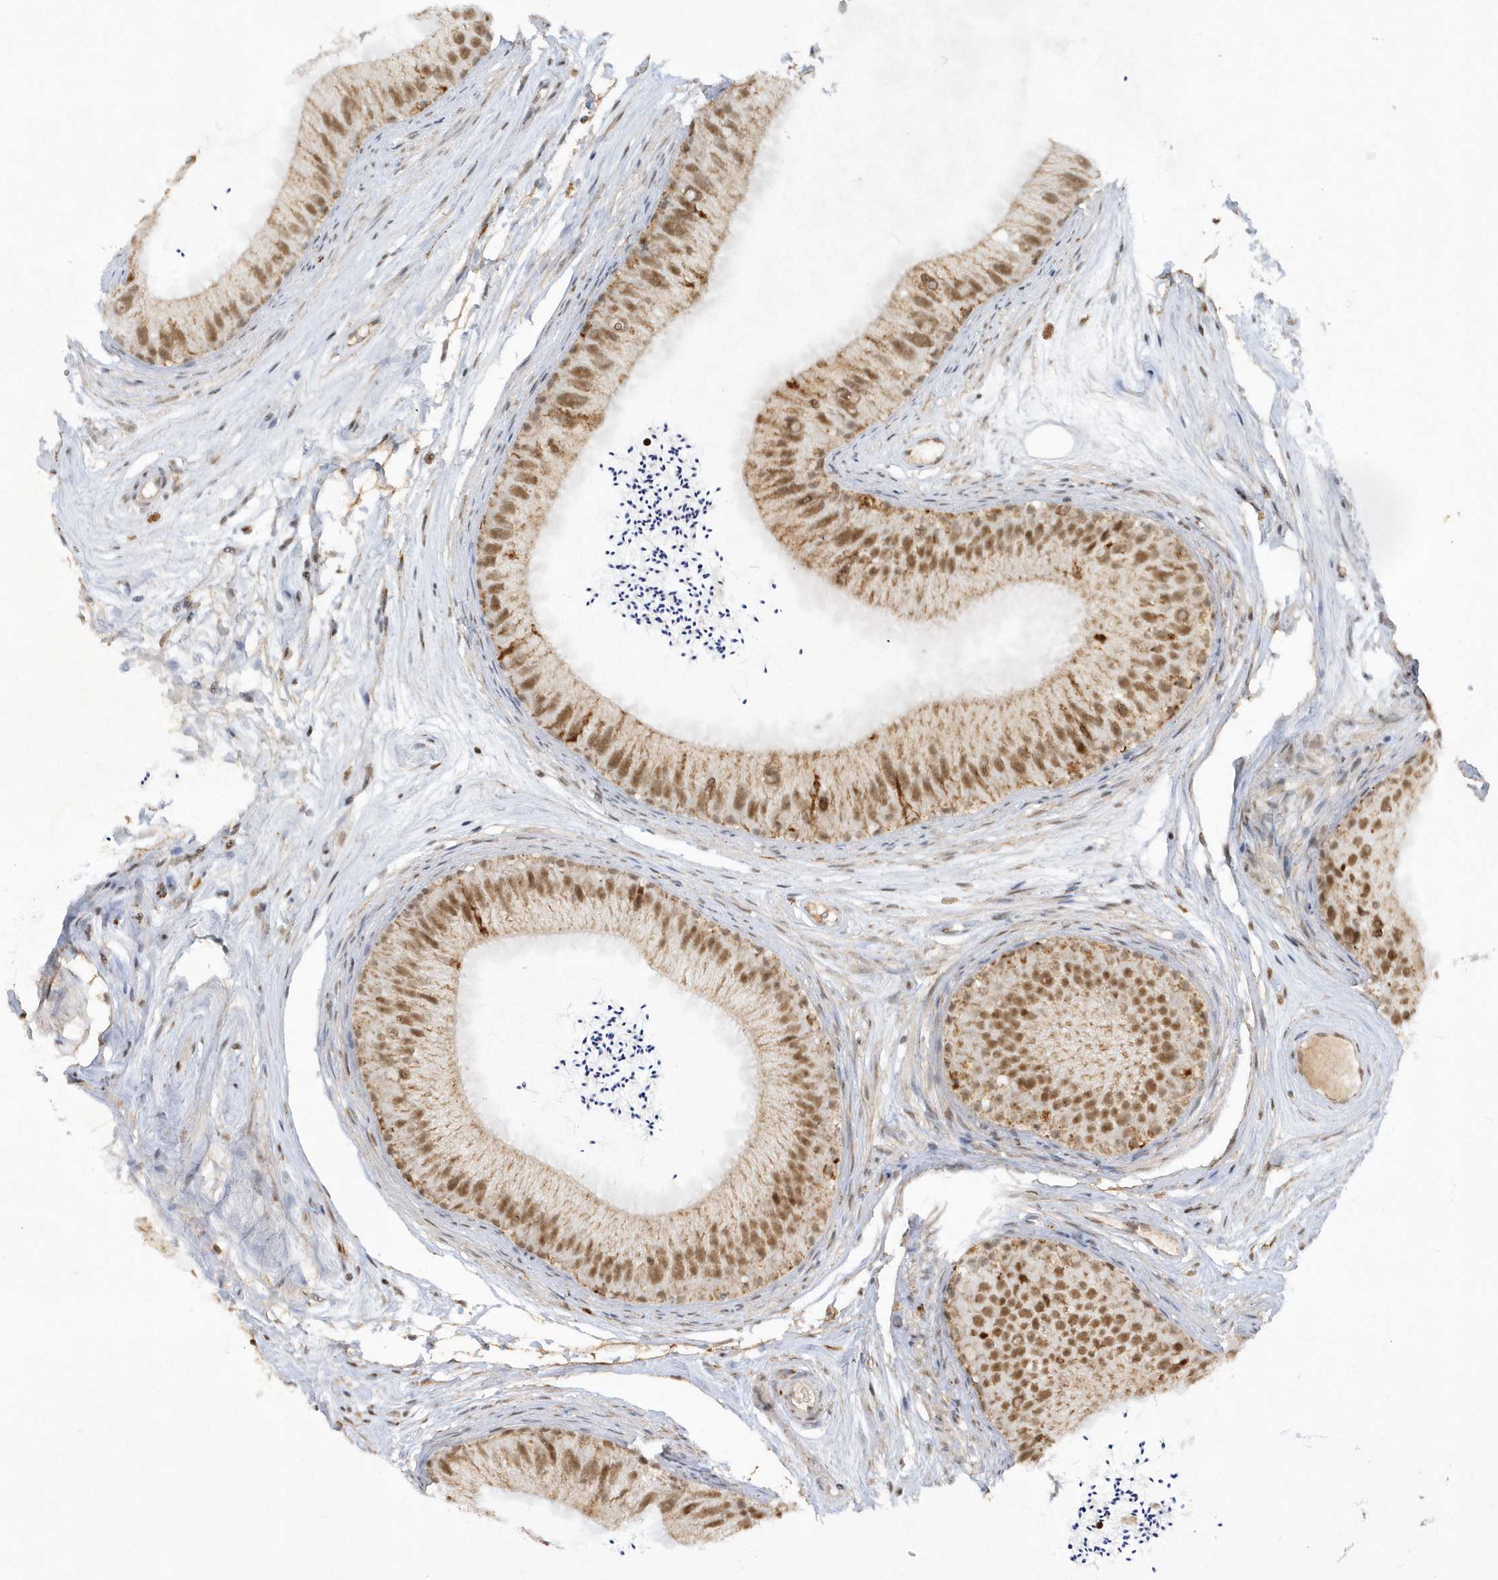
{"staining": {"intensity": "moderate", "quantity": "25%-75%", "location": "nuclear"}, "tissue": "epididymis", "cell_type": "Glandular cells", "image_type": "normal", "snomed": [{"axis": "morphology", "description": "Normal tissue, NOS"}, {"axis": "topography", "description": "Epididymis"}], "caption": "Immunohistochemical staining of benign epididymis displays medium levels of moderate nuclear staining in approximately 25%-75% of glandular cells. The staining is performed using DAB brown chromogen to label protein expression. The nuclei are counter-stained blue using hematoxylin.", "gene": "CPSF3", "patient": {"sex": "male", "age": 77}}